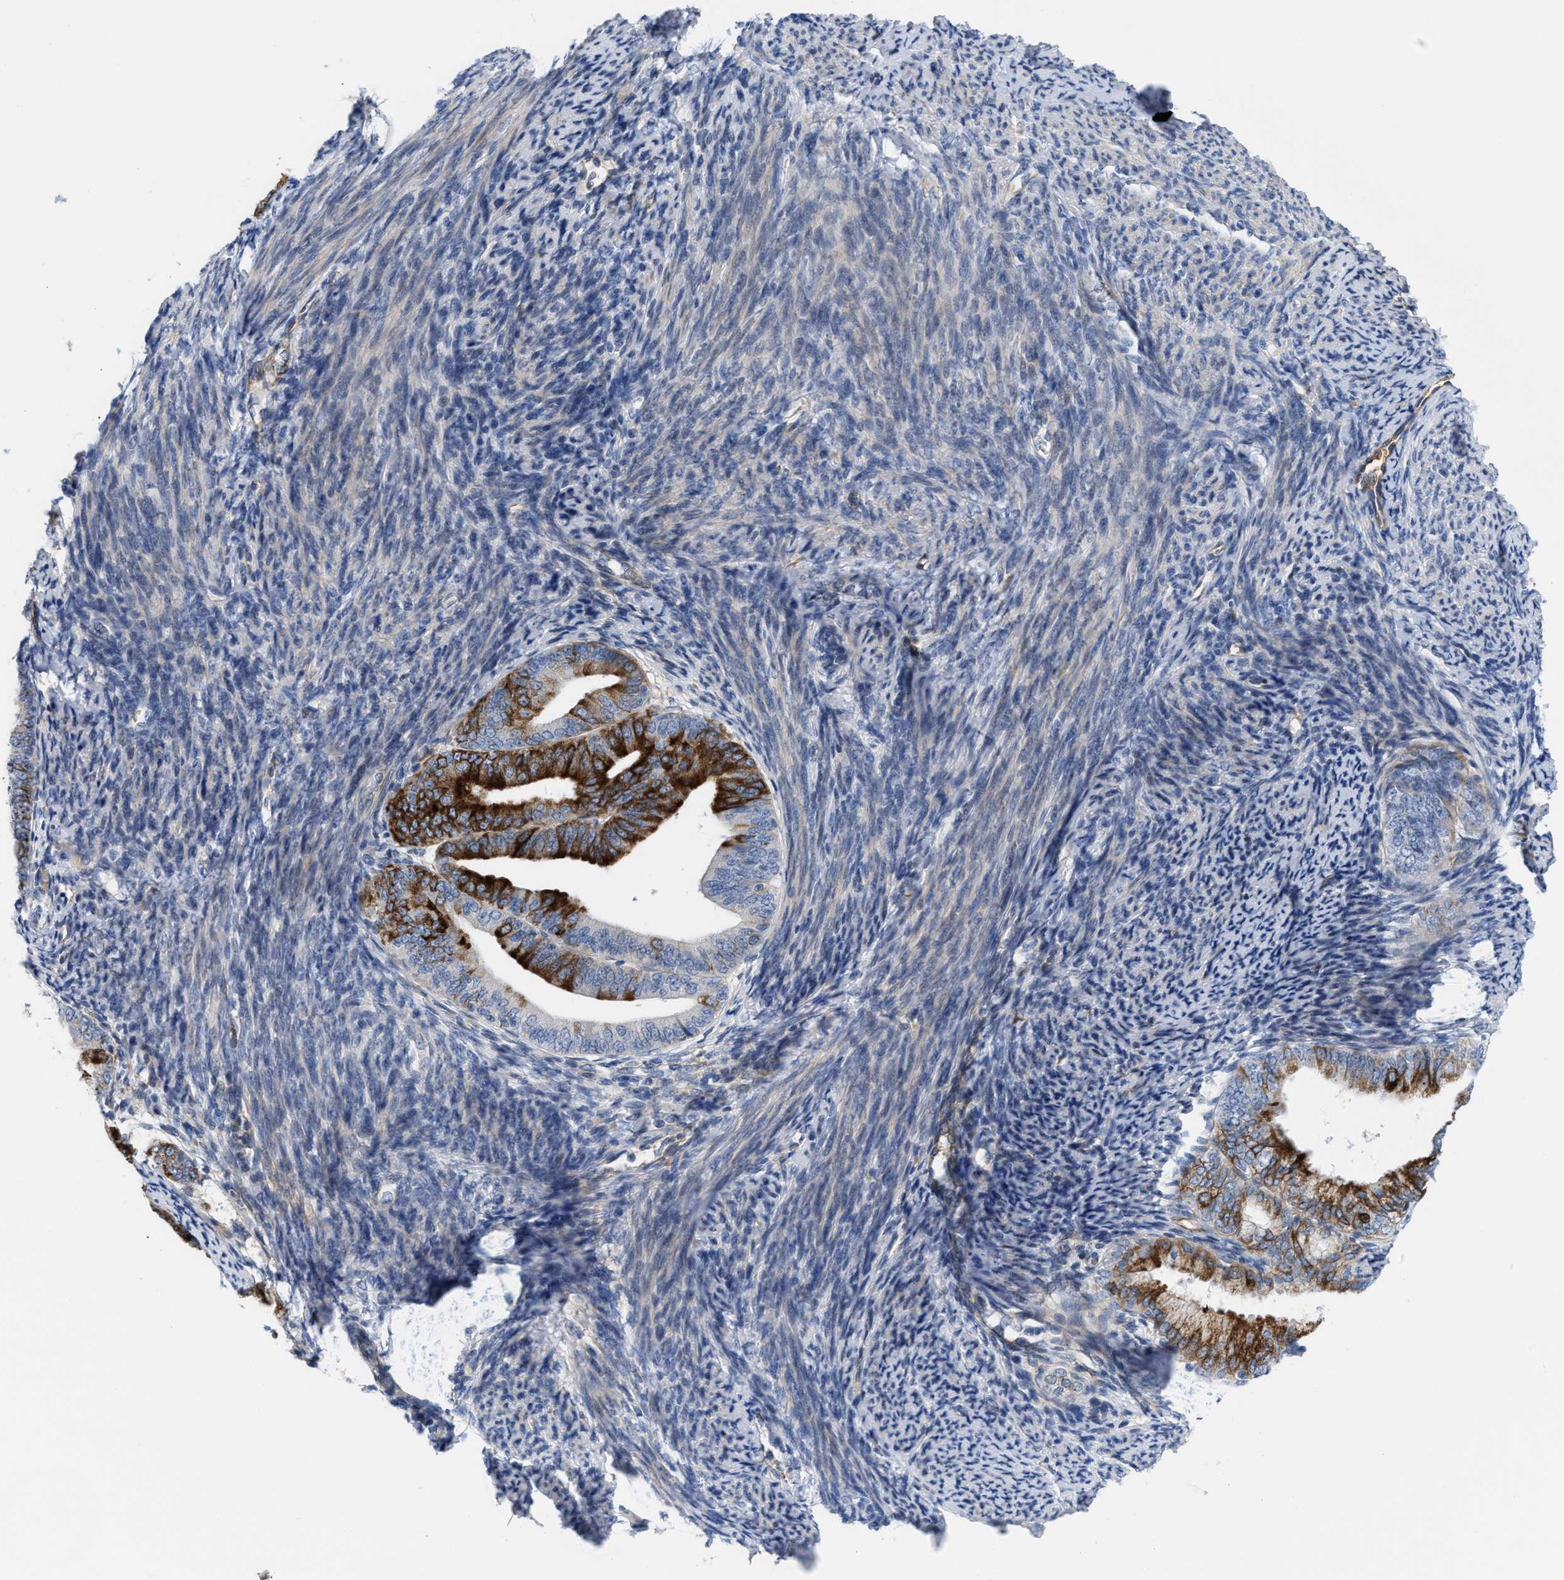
{"staining": {"intensity": "strong", "quantity": "<25%", "location": "cytoplasmic/membranous"}, "tissue": "endometrial cancer", "cell_type": "Tumor cells", "image_type": "cancer", "snomed": [{"axis": "morphology", "description": "Adenocarcinoma, NOS"}, {"axis": "topography", "description": "Endometrium"}], "caption": "There is medium levels of strong cytoplasmic/membranous staining in tumor cells of endometrial cancer (adenocarcinoma), as demonstrated by immunohistochemical staining (brown color).", "gene": "TFPI", "patient": {"sex": "female", "age": 63}}